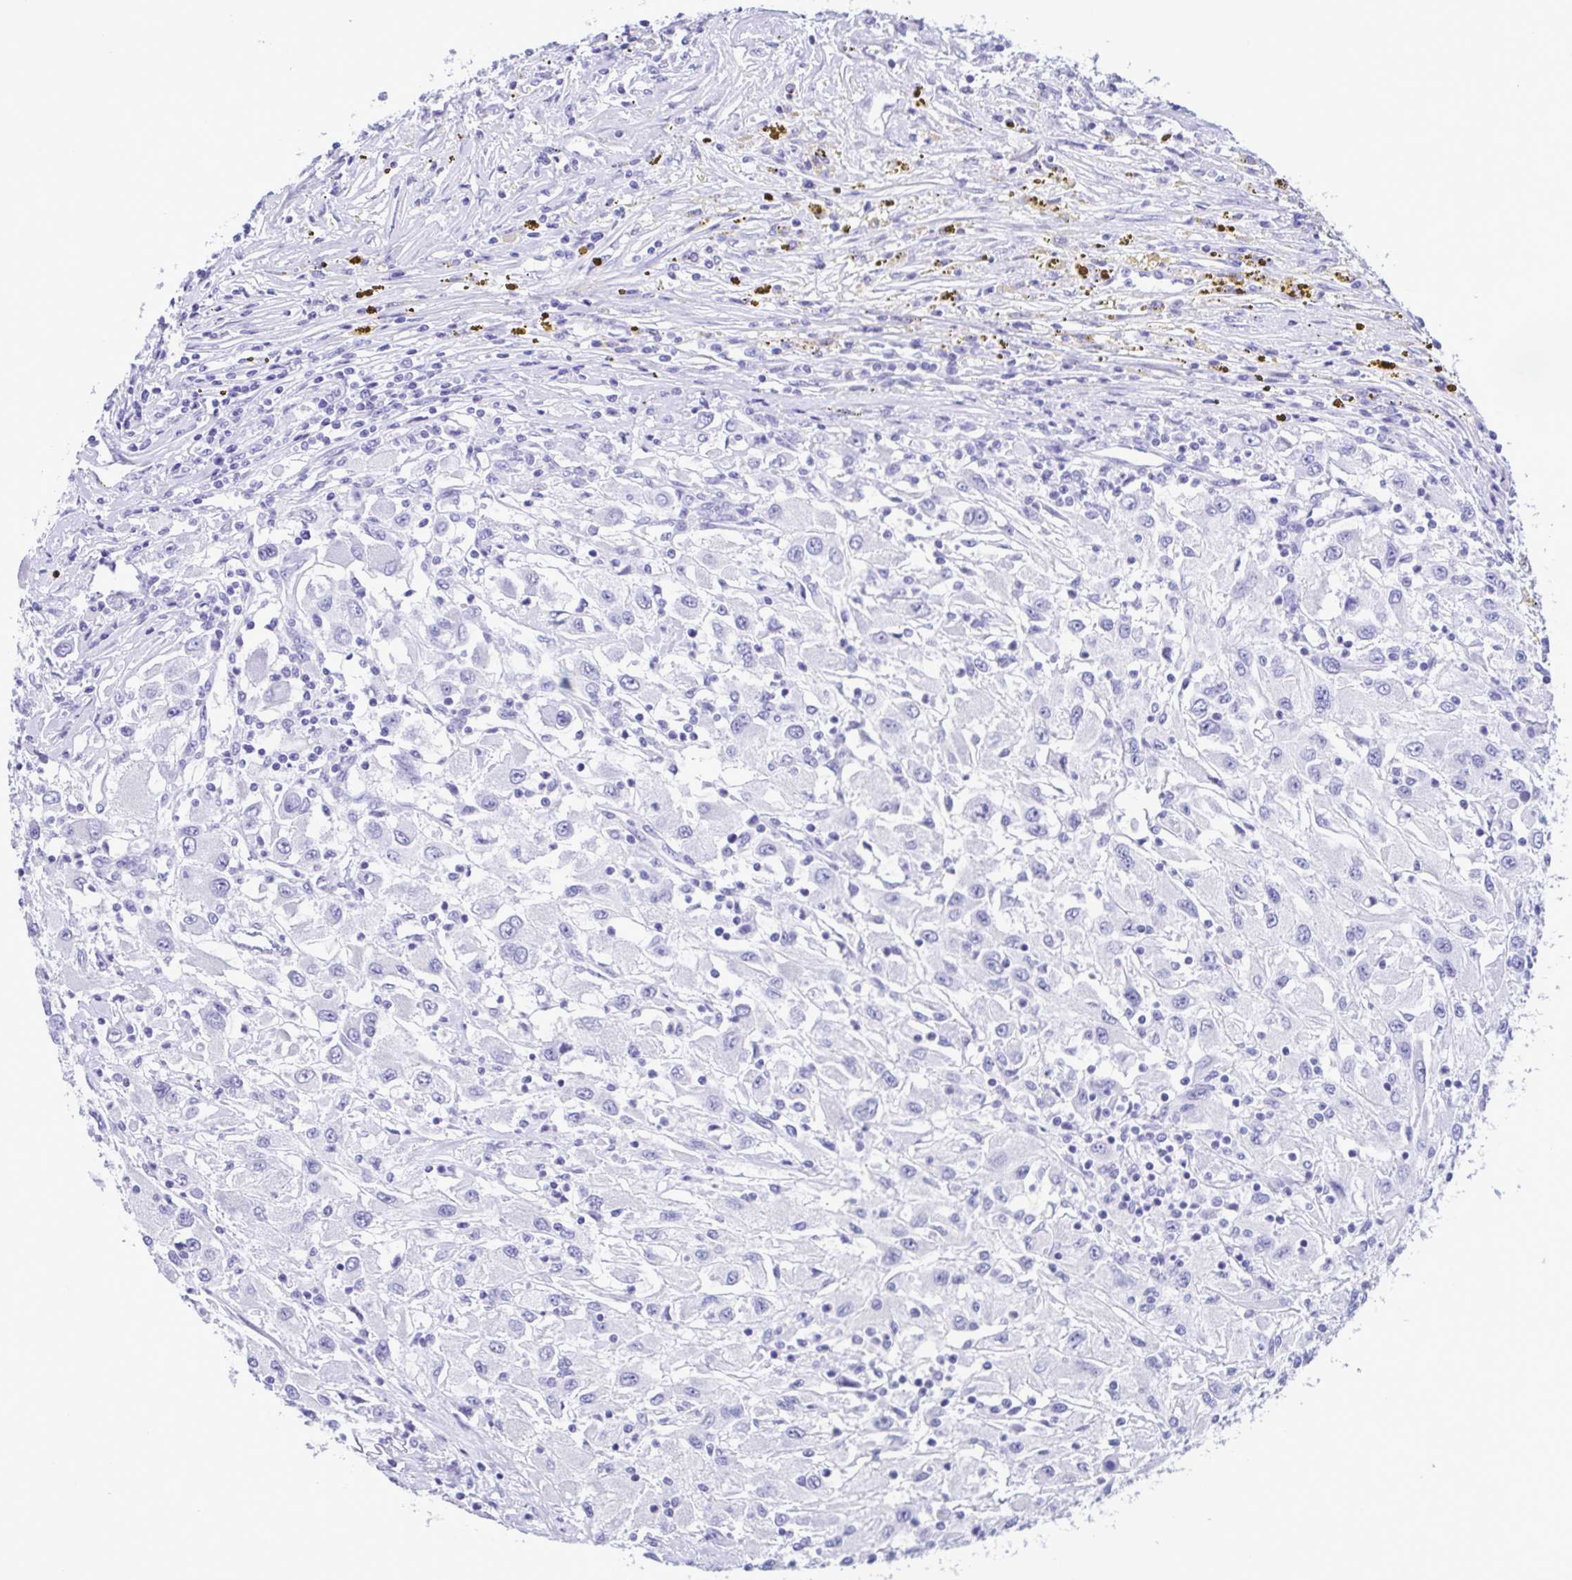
{"staining": {"intensity": "negative", "quantity": "none", "location": "none"}, "tissue": "renal cancer", "cell_type": "Tumor cells", "image_type": "cancer", "snomed": [{"axis": "morphology", "description": "Adenocarcinoma, NOS"}, {"axis": "topography", "description": "Kidney"}], "caption": "This photomicrograph is of renal cancer (adenocarcinoma) stained with IHC to label a protein in brown with the nuclei are counter-stained blue. There is no staining in tumor cells.", "gene": "TSPY2", "patient": {"sex": "female", "age": 67}}